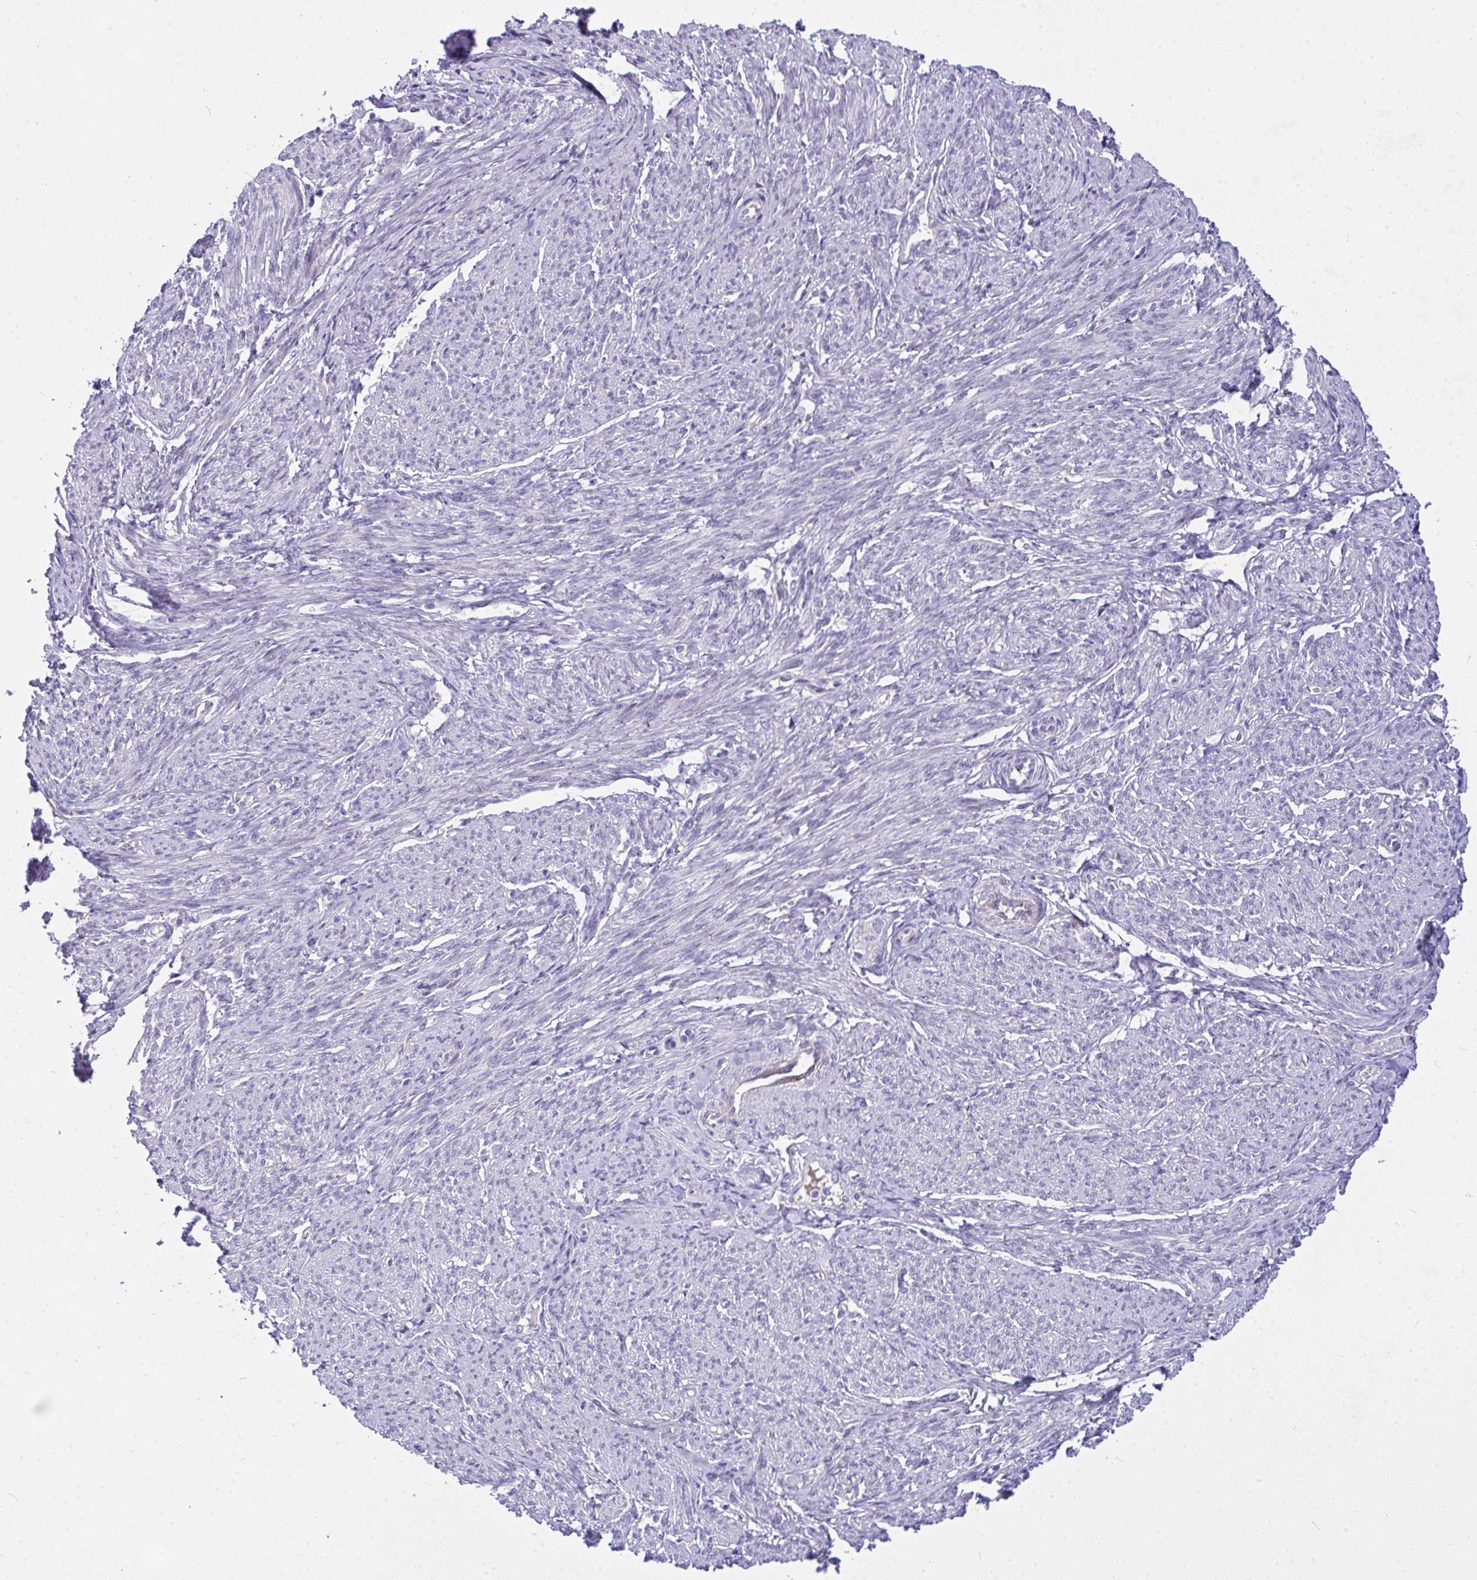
{"staining": {"intensity": "weak", "quantity": "25%-75%", "location": "cytoplasmic/membranous,nuclear"}, "tissue": "smooth muscle", "cell_type": "Smooth muscle cells", "image_type": "normal", "snomed": [{"axis": "morphology", "description": "Normal tissue, NOS"}, {"axis": "topography", "description": "Smooth muscle"}], "caption": "This micrograph demonstrates benign smooth muscle stained with immunohistochemistry to label a protein in brown. The cytoplasmic/membranous,nuclear of smooth muscle cells show weak positivity for the protein. Nuclei are counter-stained blue.", "gene": "NFXL1", "patient": {"sex": "female", "age": 65}}